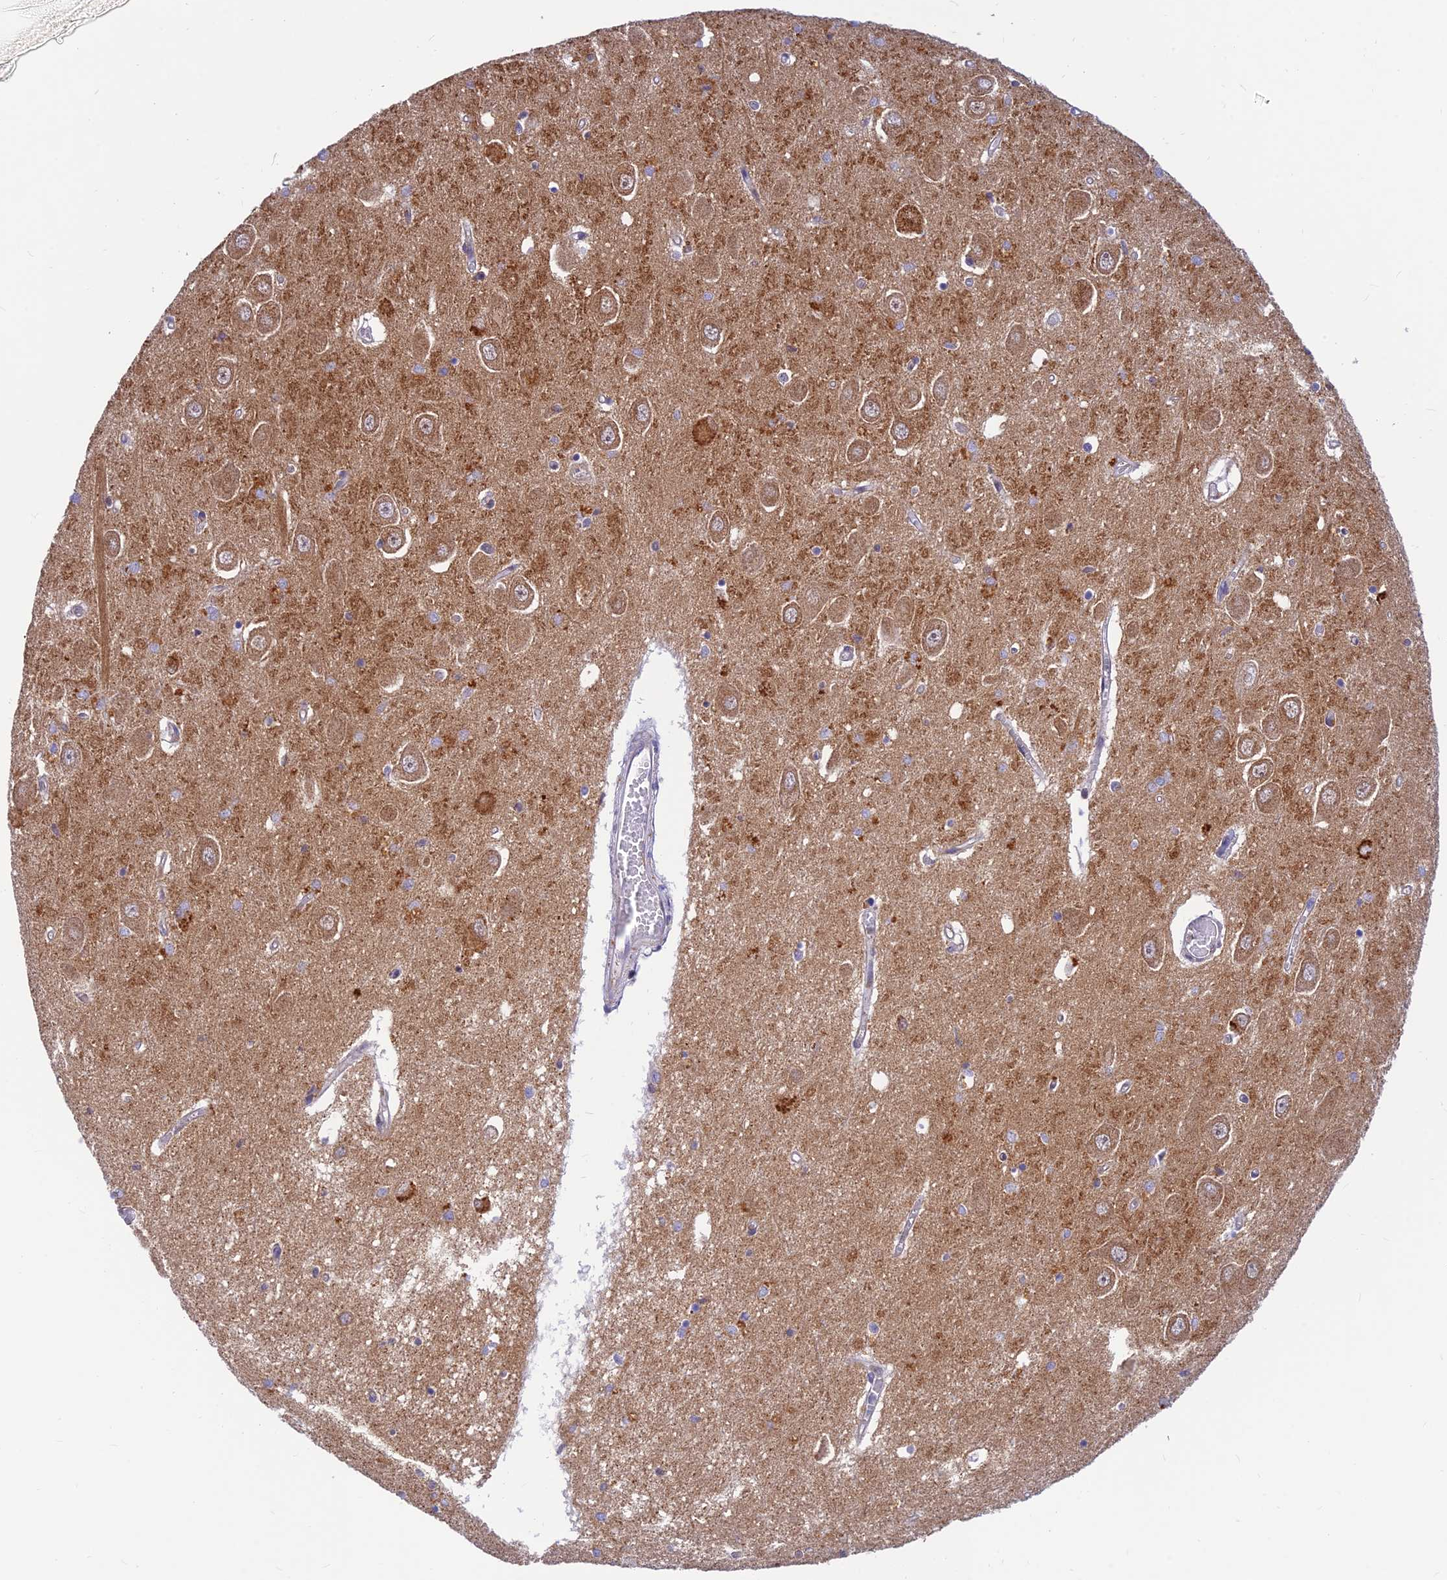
{"staining": {"intensity": "negative", "quantity": "none", "location": "none"}, "tissue": "hippocampus", "cell_type": "Glial cells", "image_type": "normal", "snomed": [{"axis": "morphology", "description": "Normal tissue, NOS"}, {"axis": "topography", "description": "Hippocampus"}], "caption": "Protein analysis of unremarkable hippocampus exhibits no significant staining in glial cells.", "gene": "LYSMD2", "patient": {"sex": "male", "age": 70}}